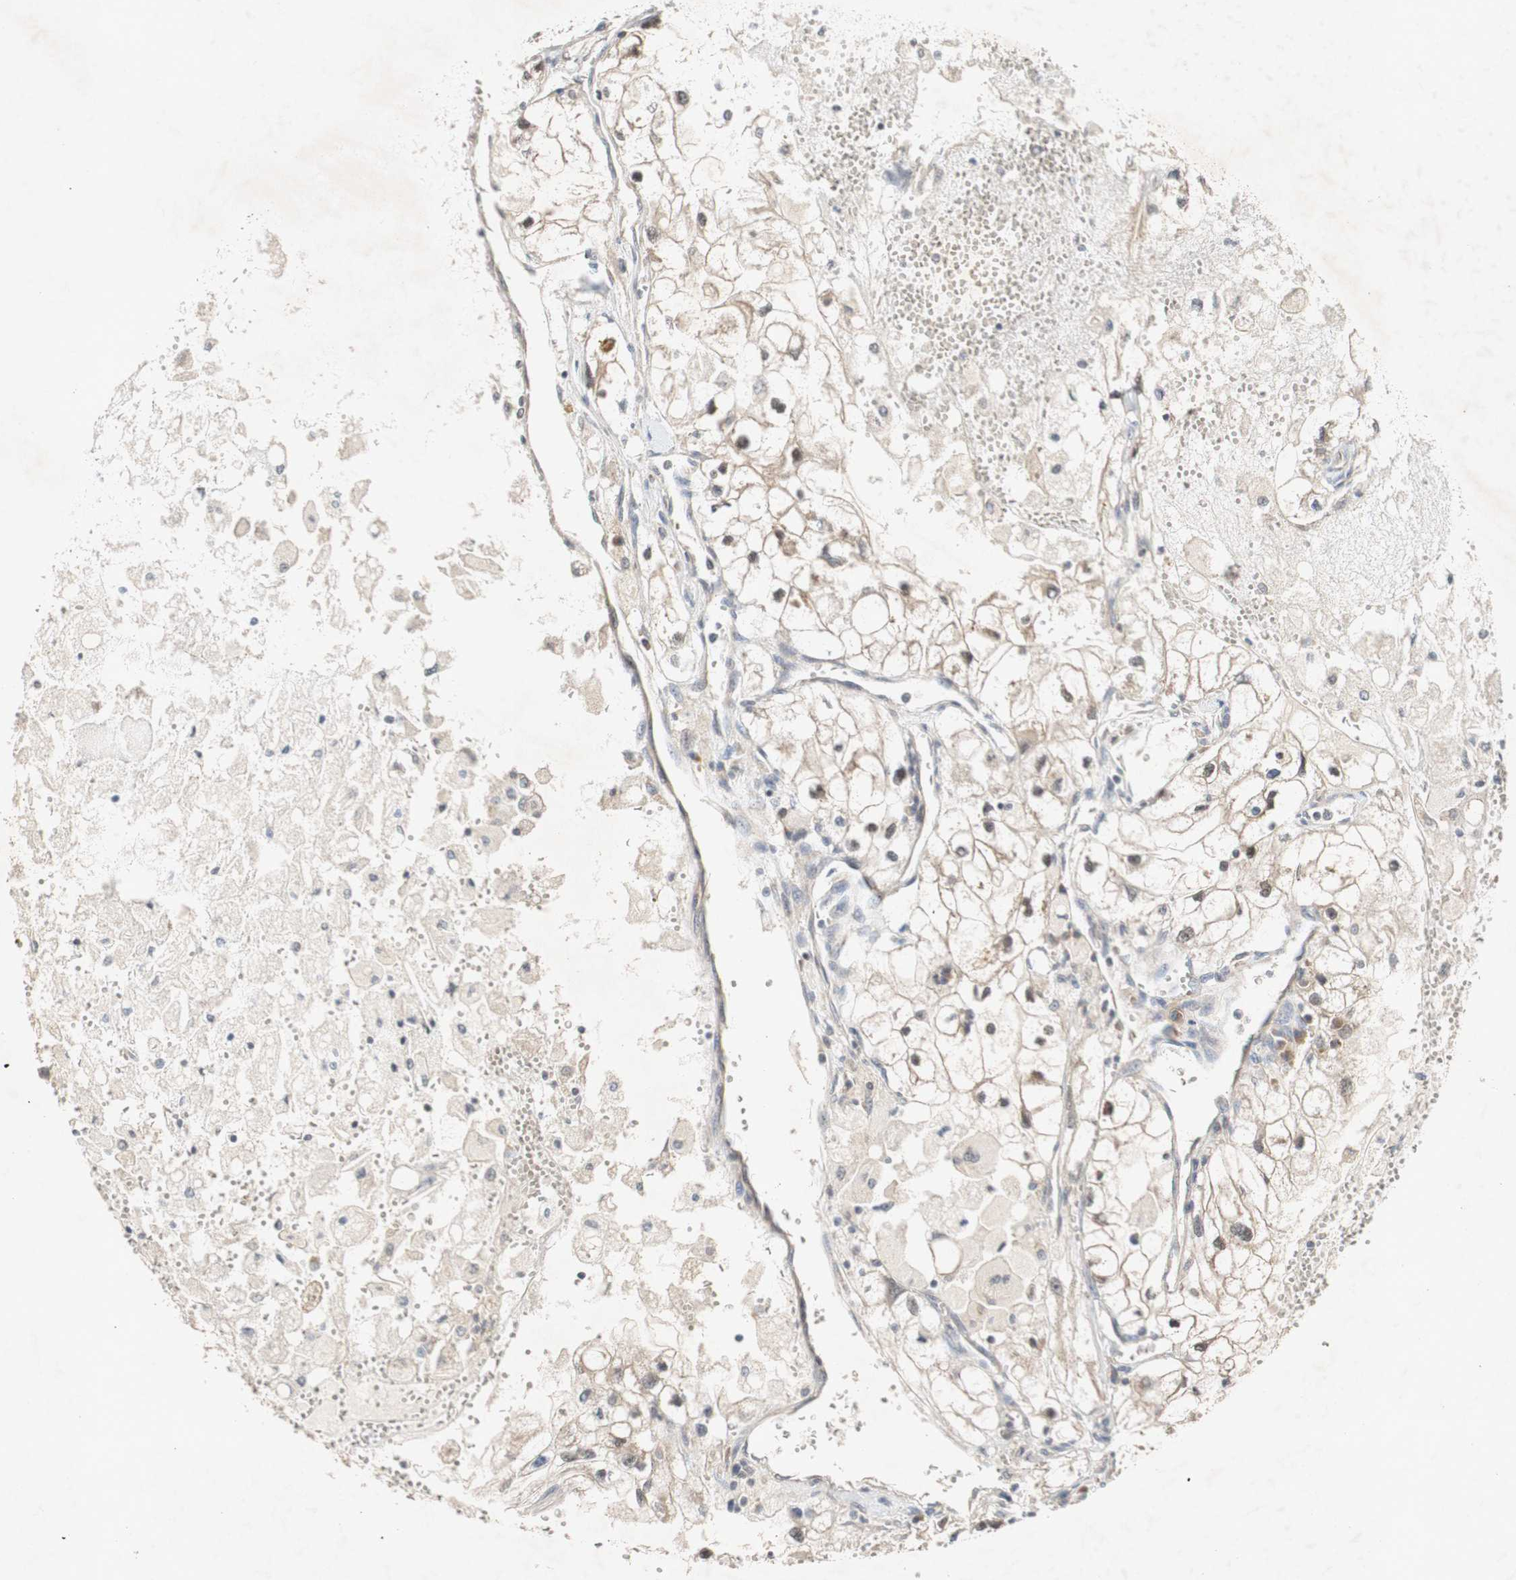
{"staining": {"intensity": "weak", "quantity": ">75%", "location": "cytoplasmic/membranous,nuclear"}, "tissue": "renal cancer", "cell_type": "Tumor cells", "image_type": "cancer", "snomed": [{"axis": "morphology", "description": "Adenocarcinoma, NOS"}, {"axis": "topography", "description": "Kidney"}], "caption": "Human renal adenocarcinoma stained for a protein (brown) exhibits weak cytoplasmic/membranous and nuclear positive staining in about >75% of tumor cells.", "gene": "PIN1", "patient": {"sex": "female", "age": 70}}